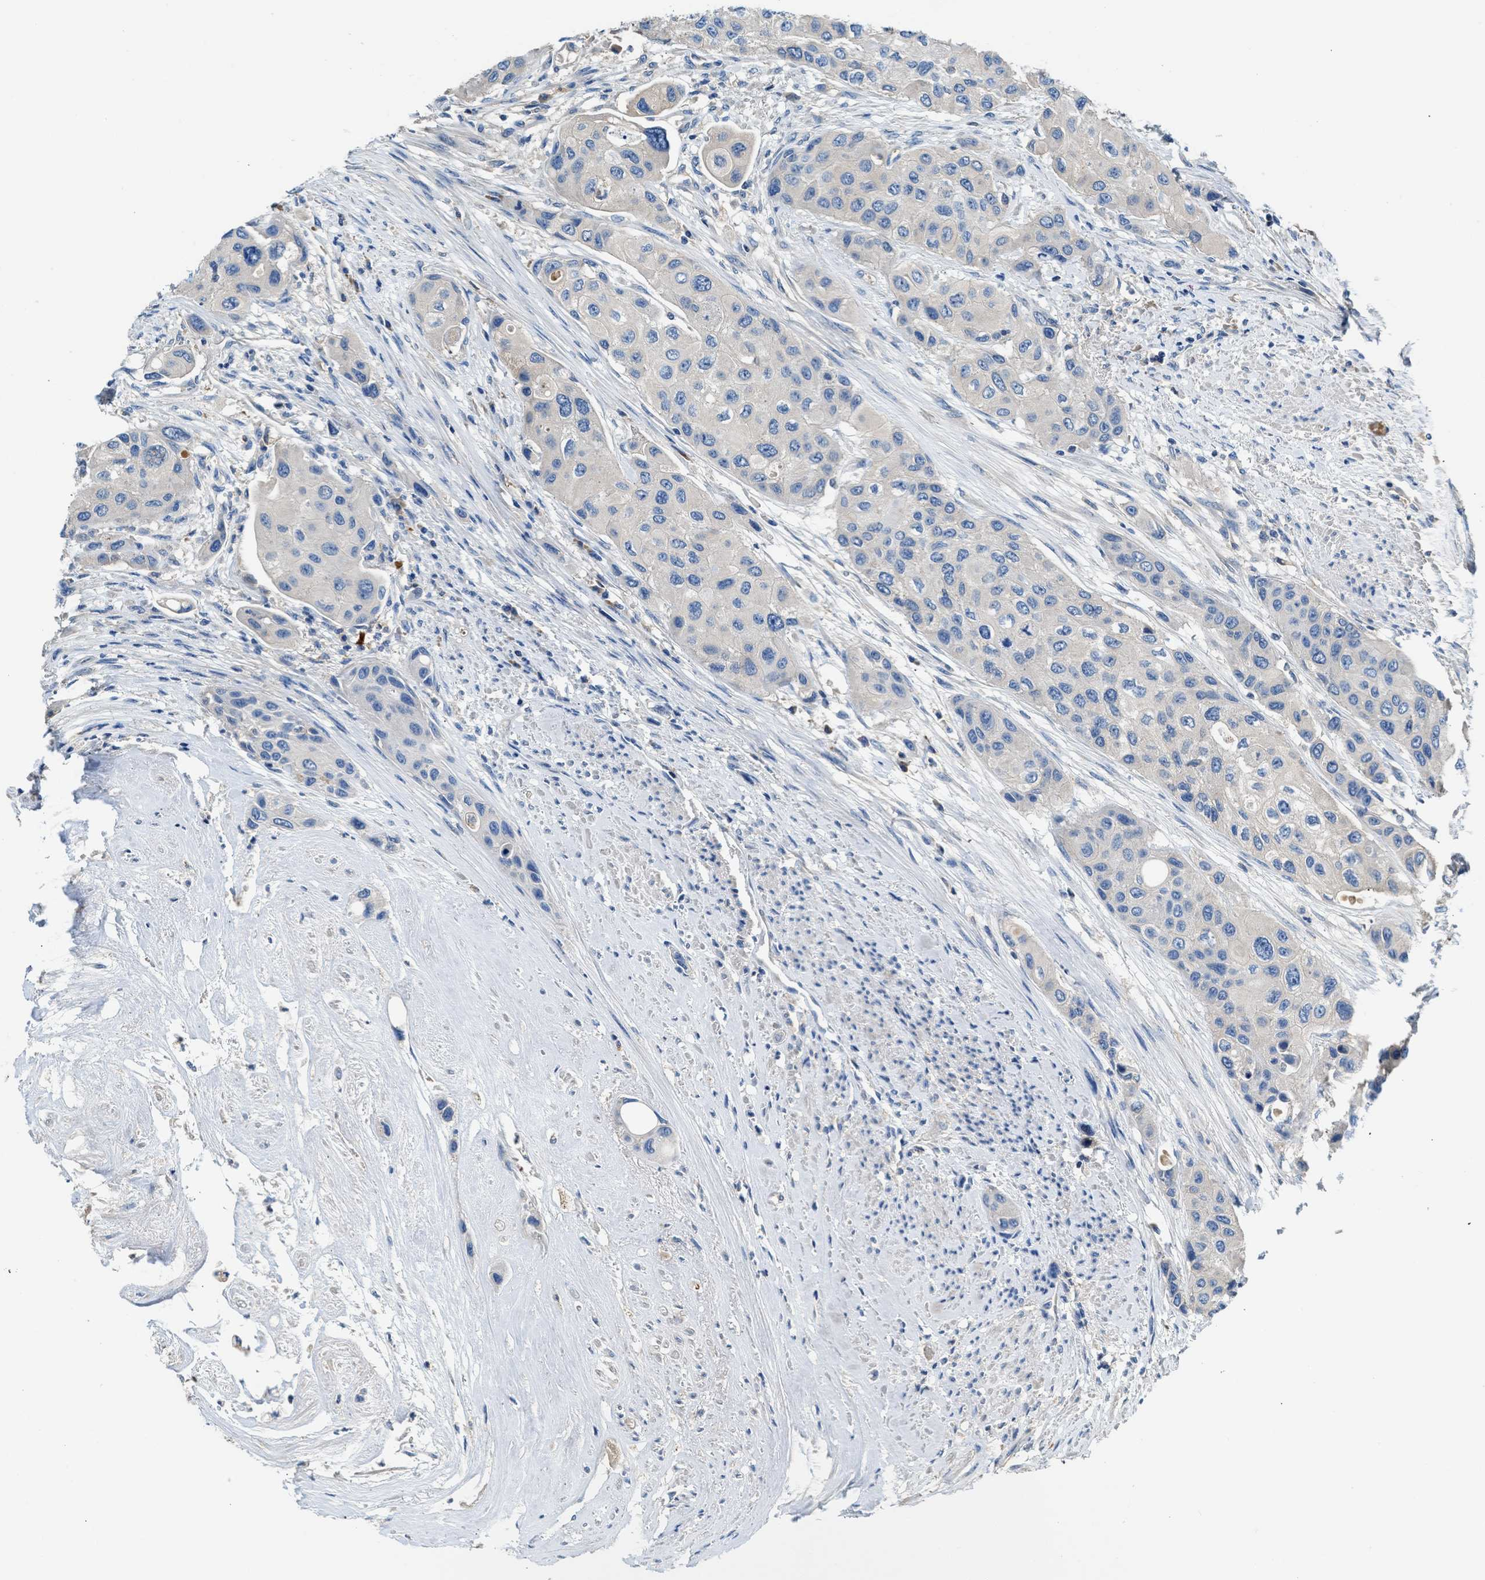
{"staining": {"intensity": "negative", "quantity": "none", "location": "none"}, "tissue": "urothelial cancer", "cell_type": "Tumor cells", "image_type": "cancer", "snomed": [{"axis": "morphology", "description": "Urothelial carcinoma, High grade"}, {"axis": "topography", "description": "Urinary bladder"}], "caption": "This is an IHC micrograph of urothelial cancer. There is no positivity in tumor cells.", "gene": "RWDD2B", "patient": {"sex": "female", "age": 56}}